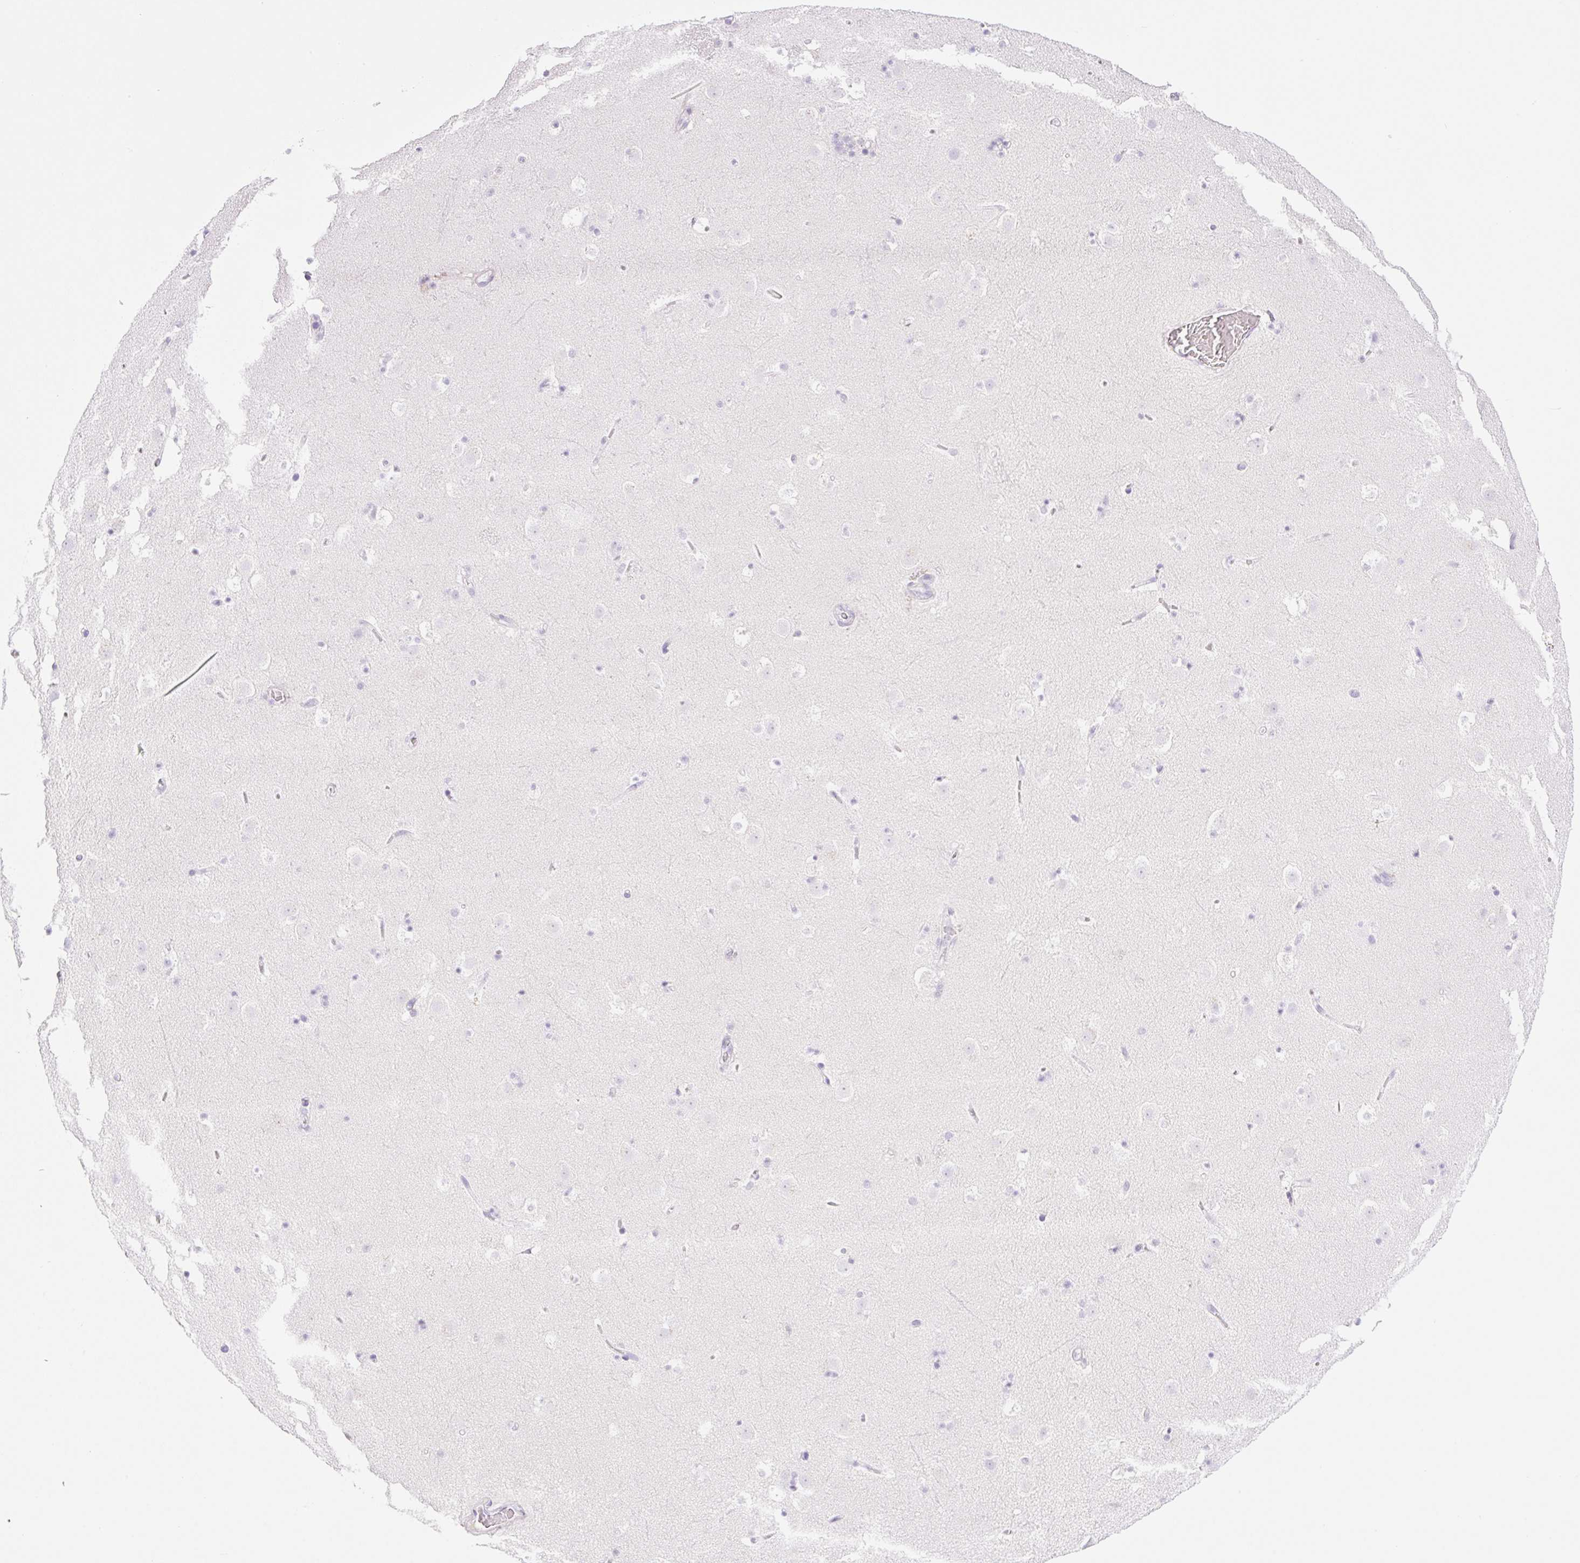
{"staining": {"intensity": "negative", "quantity": "none", "location": "none"}, "tissue": "caudate", "cell_type": "Glial cells", "image_type": "normal", "snomed": [{"axis": "morphology", "description": "Normal tissue, NOS"}, {"axis": "topography", "description": "Lateral ventricle wall"}], "caption": "Human caudate stained for a protein using immunohistochemistry exhibits no staining in glial cells.", "gene": "PALM3", "patient": {"sex": "male", "age": 37}}